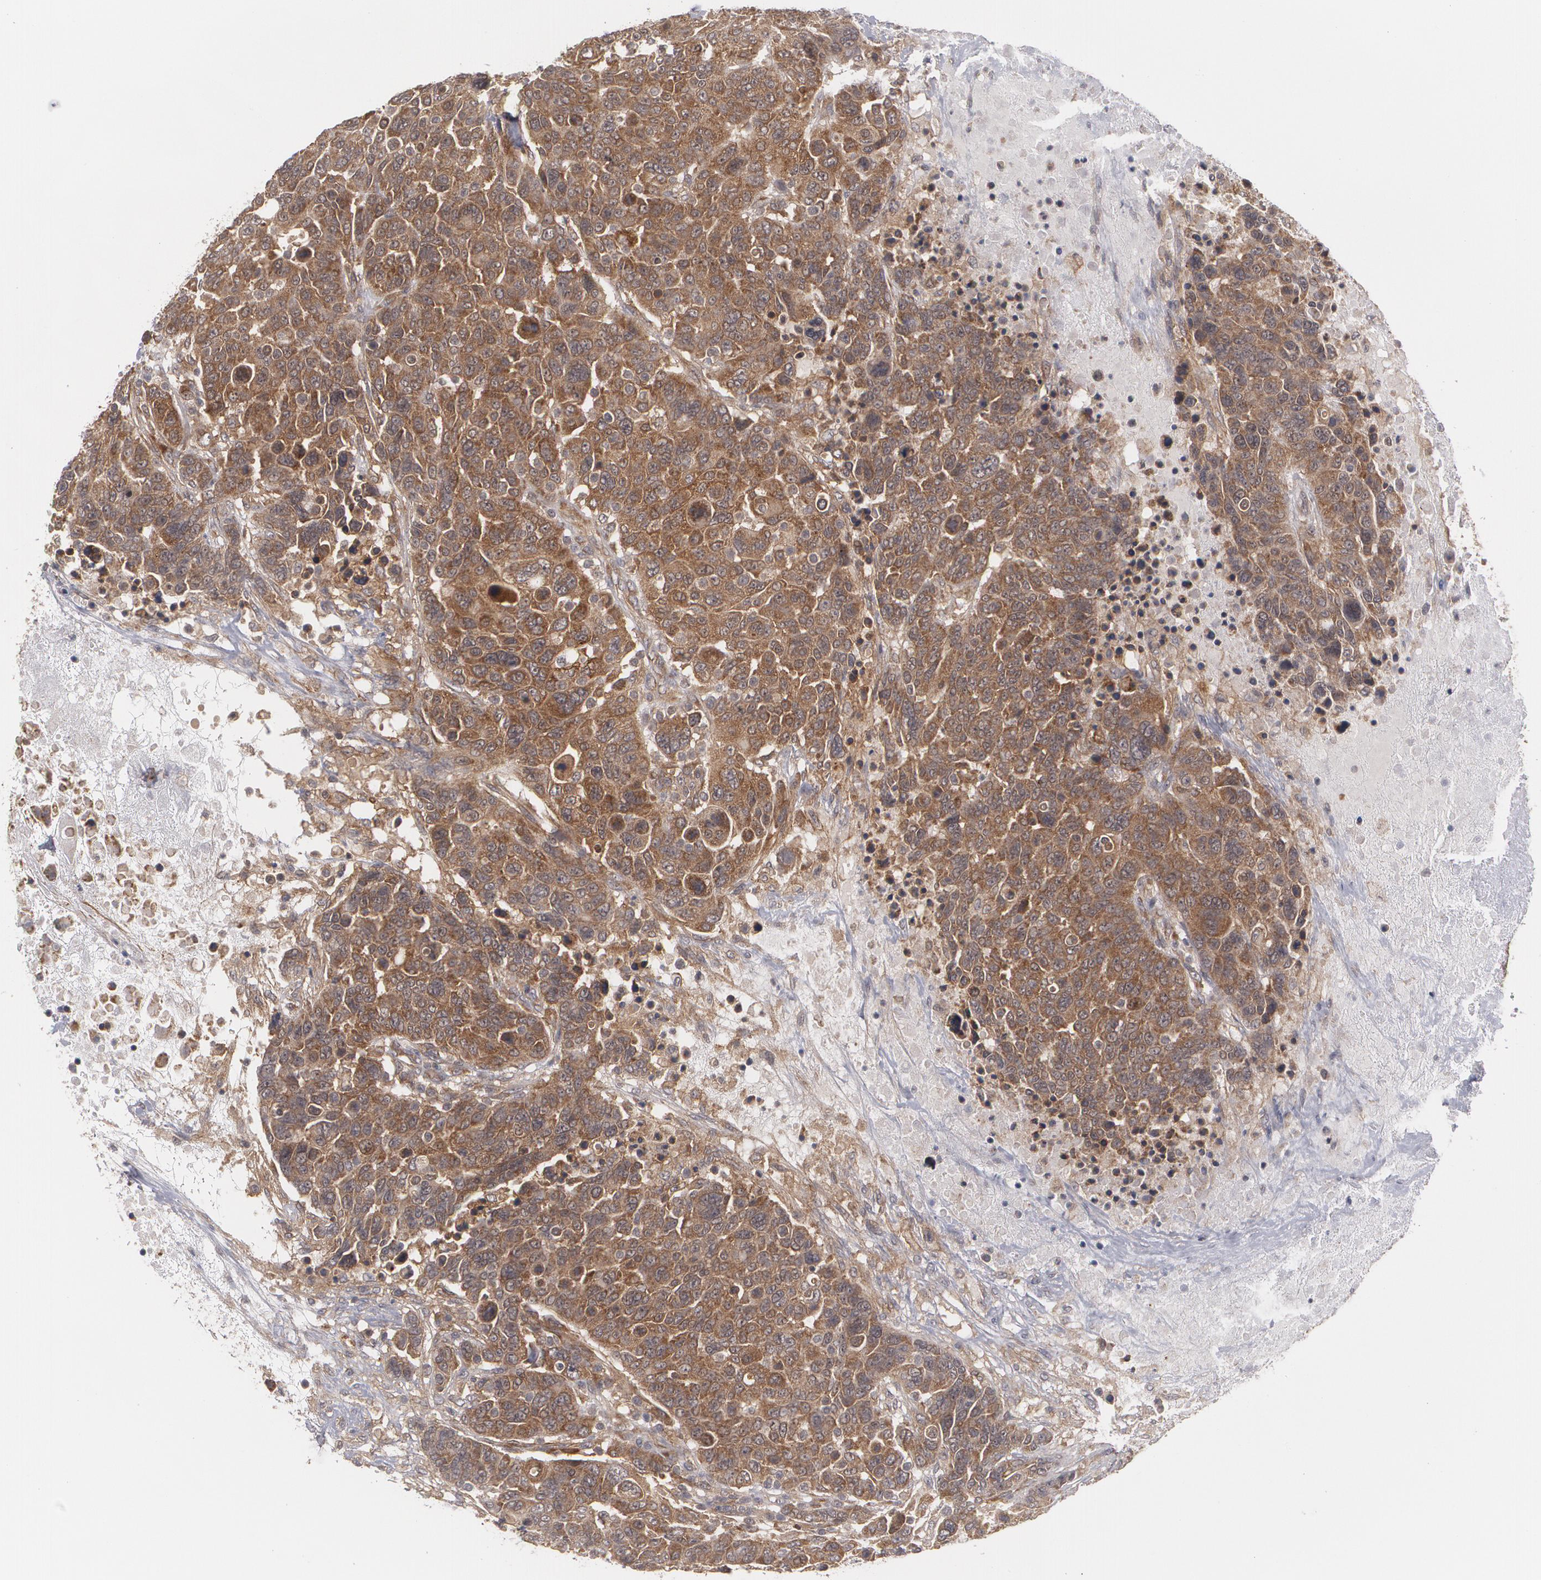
{"staining": {"intensity": "moderate", "quantity": ">75%", "location": "cytoplasmic/membranous"}, "tissue": "breast cancer", "cell_type": "Tumor cells", "image_type": "cancer", "snomed": [{"axis": "morphology", "description": "Duct carcinoma"}, {"axis": "topography", "description": "Breast"}], "caption": "Tumor cells display moderate cytoplasmic/membranous staining in about >75% of cells in breast cancer. (DAB = brown stain, brightfield microscopy at high magnification).", "gene": "BMP6", "patient": {"sex": "female", "age": 37}}